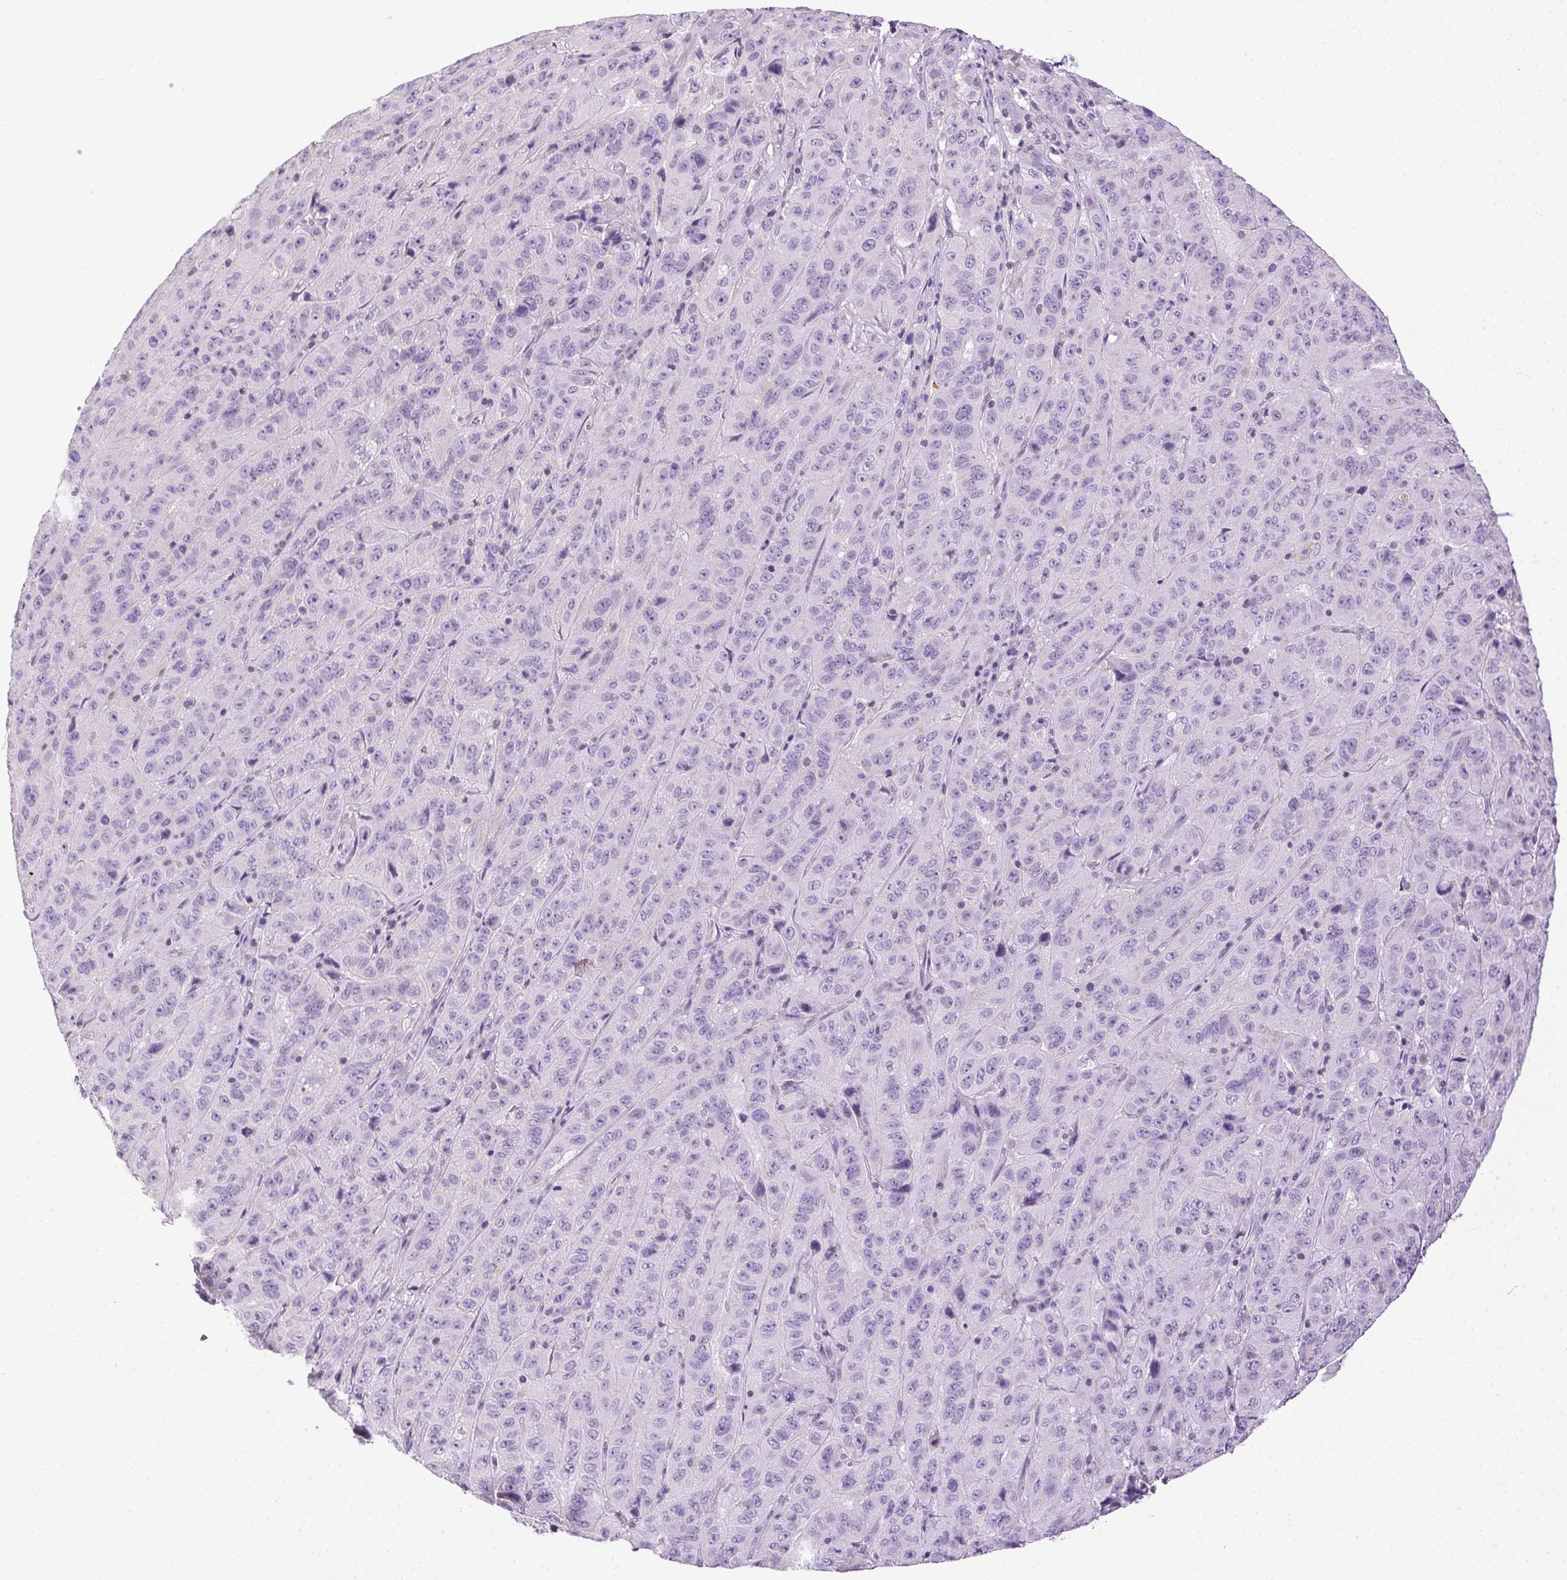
{"staining": {"intensity": "negative", "quantity": "none", "location": "none"}, "tissue": "pancreatic cancer", "cell_type": "Tumor cells", "image_type": "cancer", "snomed": [{"axis": "morphology", "description": "Adenocarcinoma, NOS"}, {"axis": "topography", "description": "Pancreas"}], "caption": "Human pancreatic adenocarcinoma stained for a protein using IHC demonstrates no positivity in tumor cells.", "gene": "SYCE2", "patient": {"sex": "male", "age": 63}}